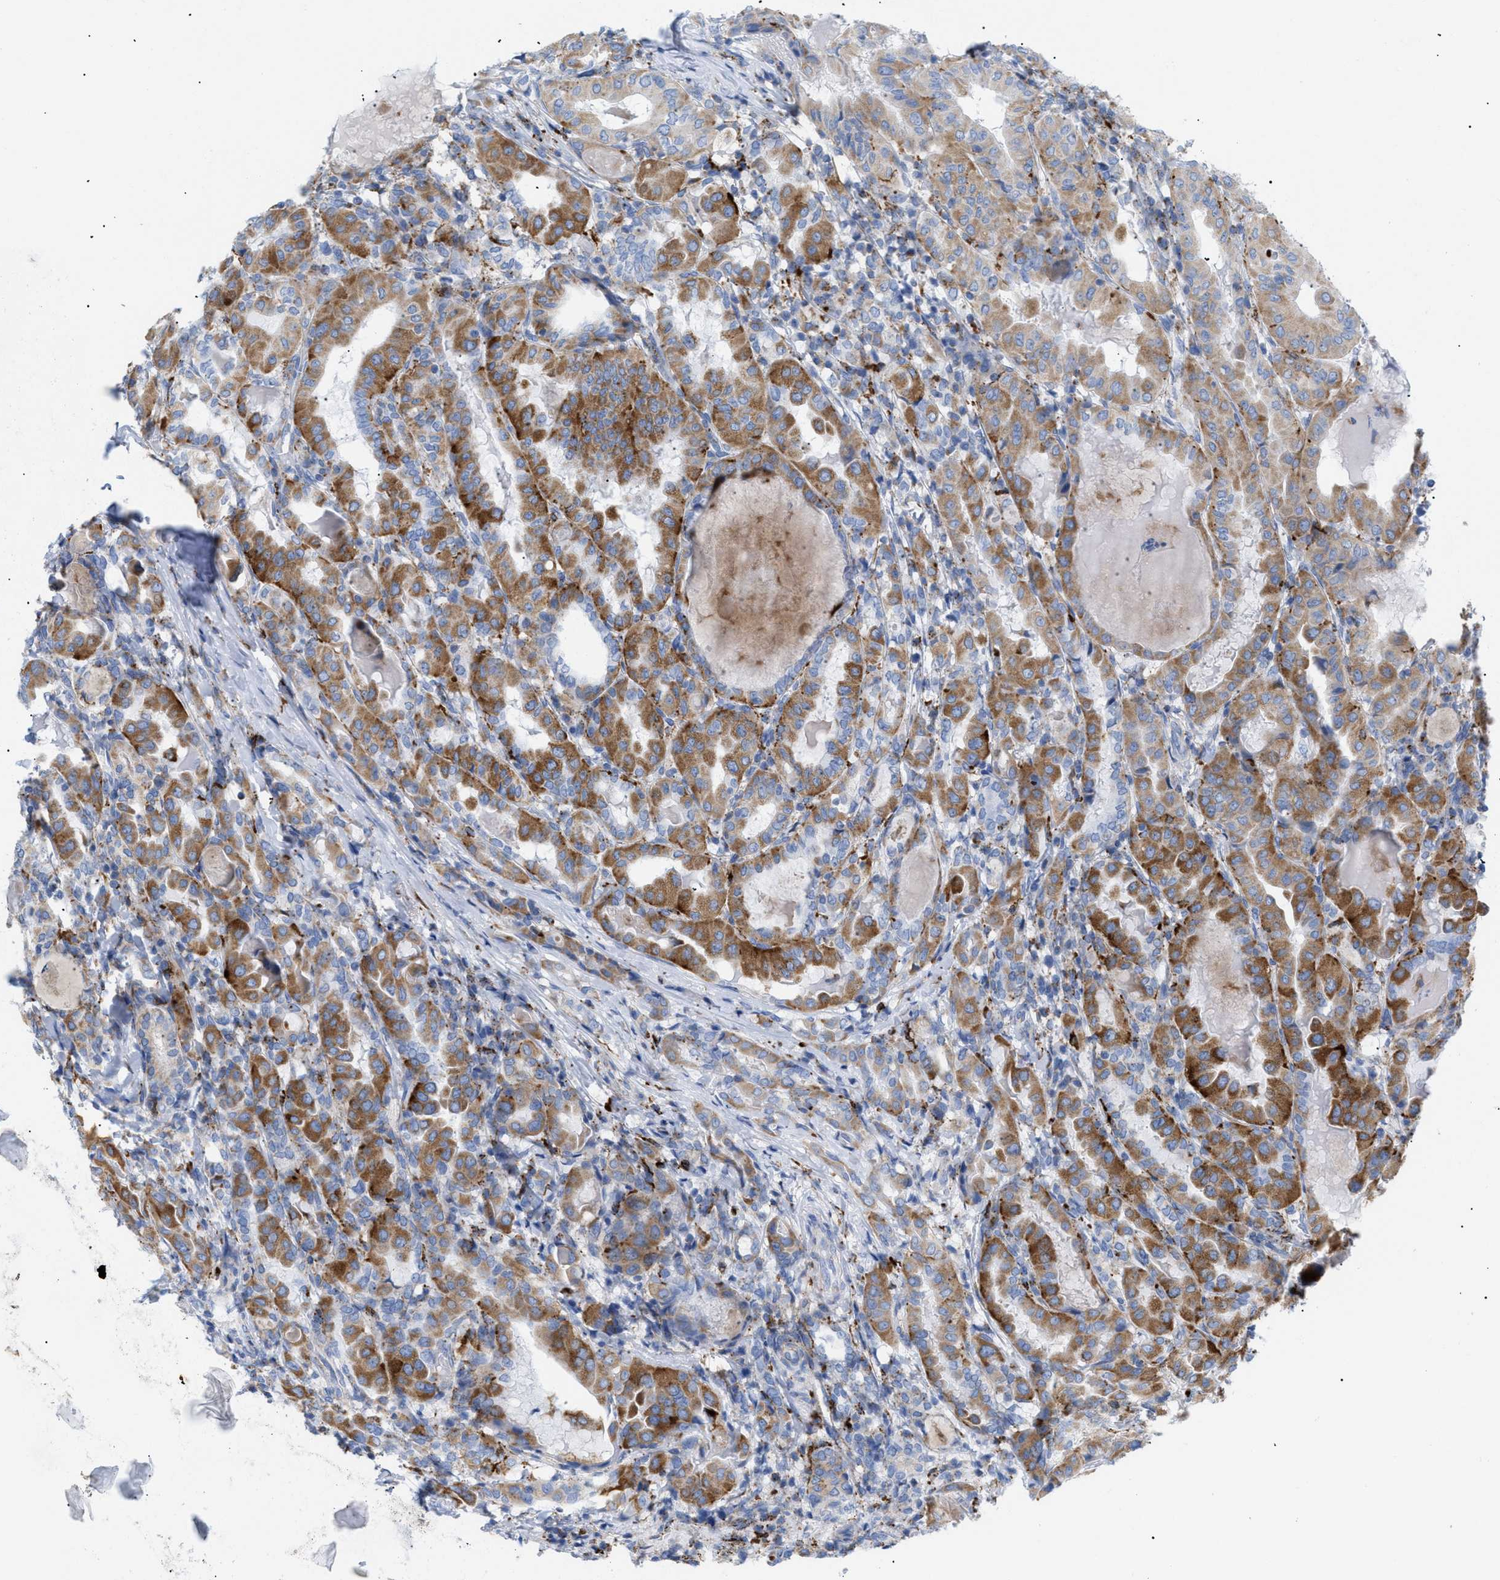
{"staining": {"intensity": "moderate", "quantity": ">75%", "location": "cytoplasmic/membranous"}, "tissue": "thyroid cancer", "cell_type": "Tumor cells", "image_type": "cancer", "snomed": [{"axis": "morphology", "description": "Papillary adenocarcinoma, NOS"}, {"axis": "topography", "description": "Thyroid gland"}], "caption": "Approximately >75% of tumor cells in thyroid cancer (papillary adenocarcinoma) show moderate cytoplasmic/membranous protein expression as visualized by brown immunohistochemical staining.", "gene": "DRAM2", "patient": {"sex": "female", "age": 42}}